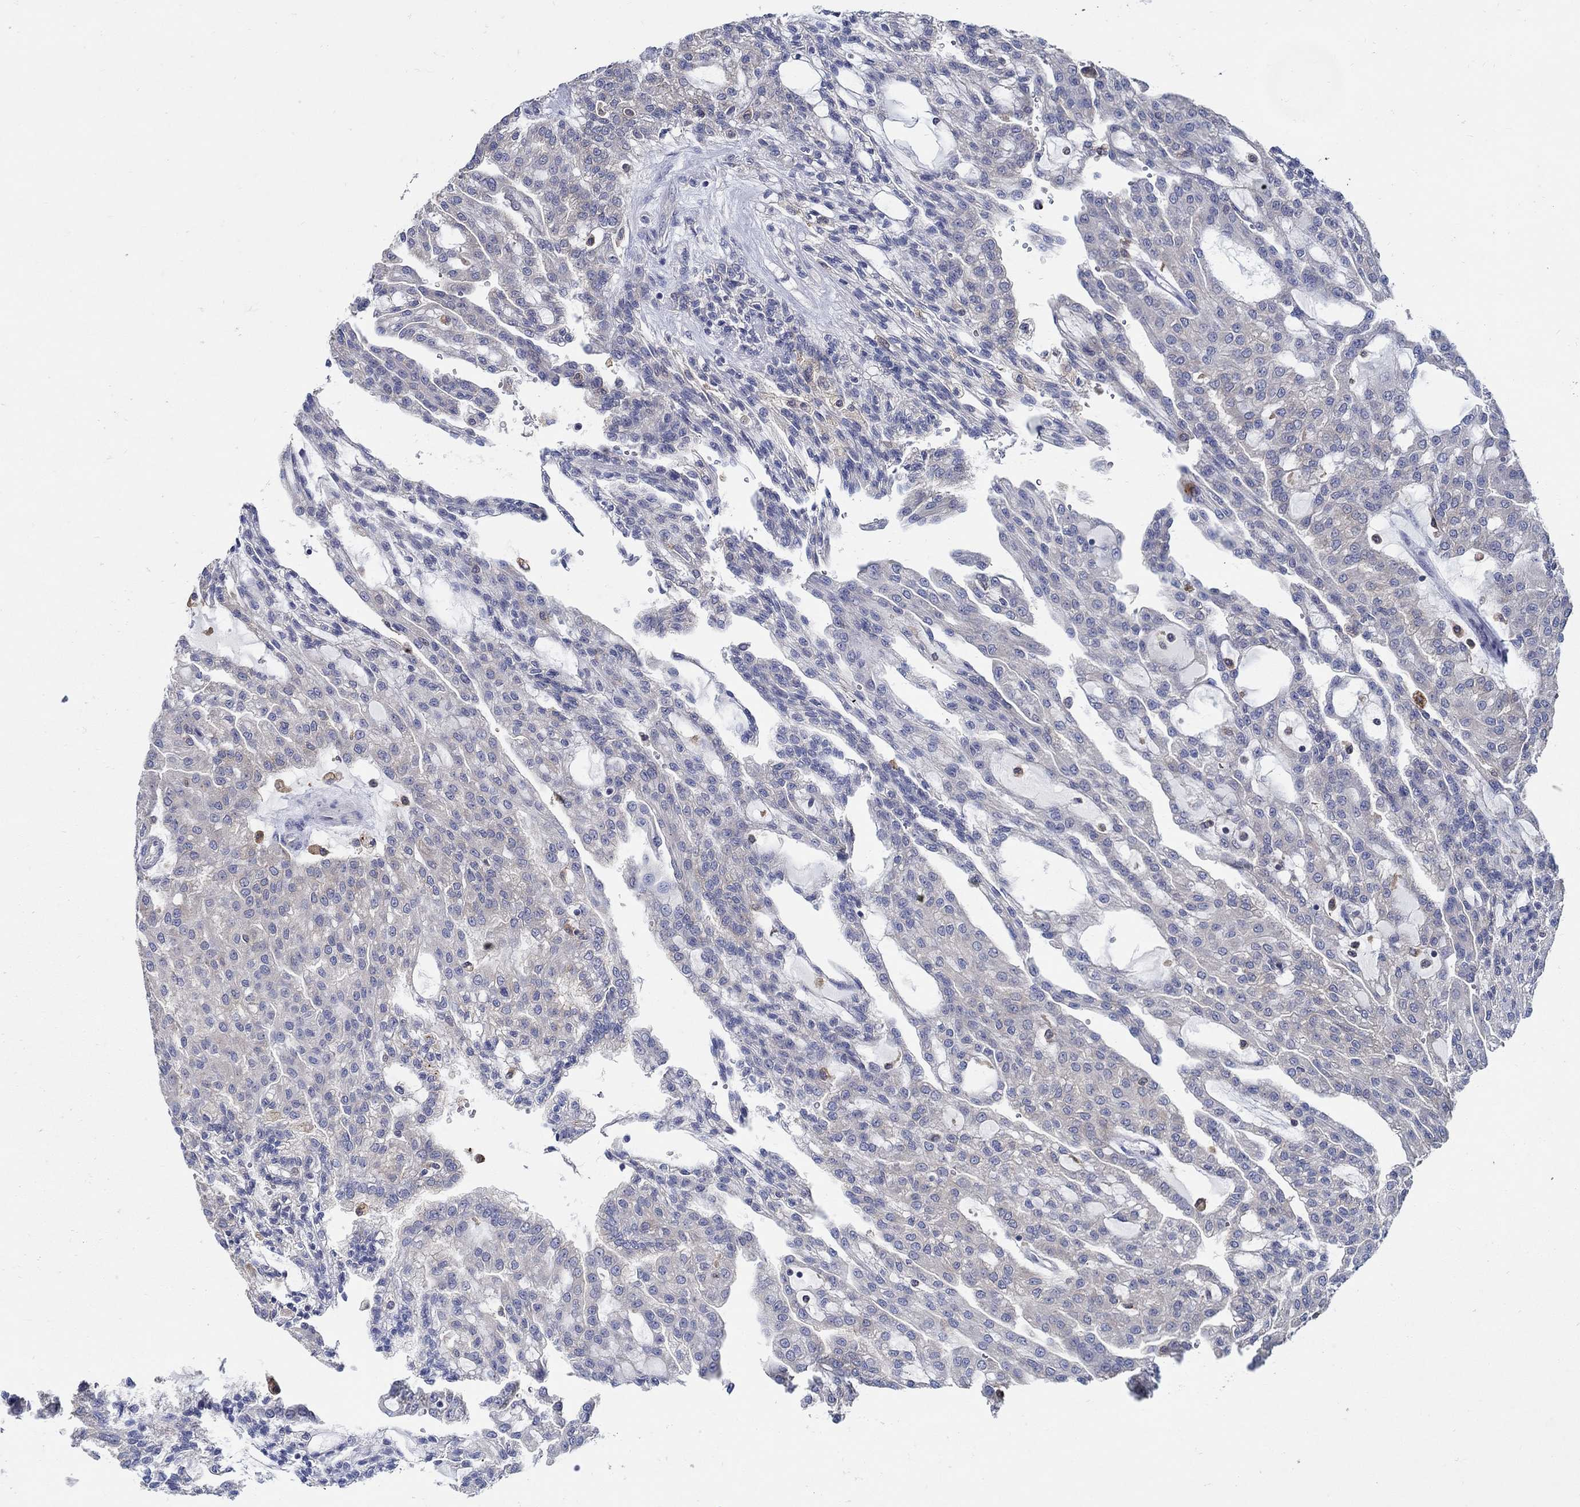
{"staining": {"intensity": "weak", "quantity": "<25%", "location": "cytoplasmic/membranous"}, "tissue": "renal cancer", "cell_type": "Tumor cells", "image_type": "cancer", "snomed": [{"axis": "morphology", "description": "Adenocarcinoma, NOS"}, {"axis": "topography", "description": "Kidney"}], "caption": "The immunohistochemistry (IHC) micrograph has no significant expression in tumor cells of adenocarcinoma (renal) tissue.", "gene": "MTHFR", "patient": {"sex": "male", "age": 63}}